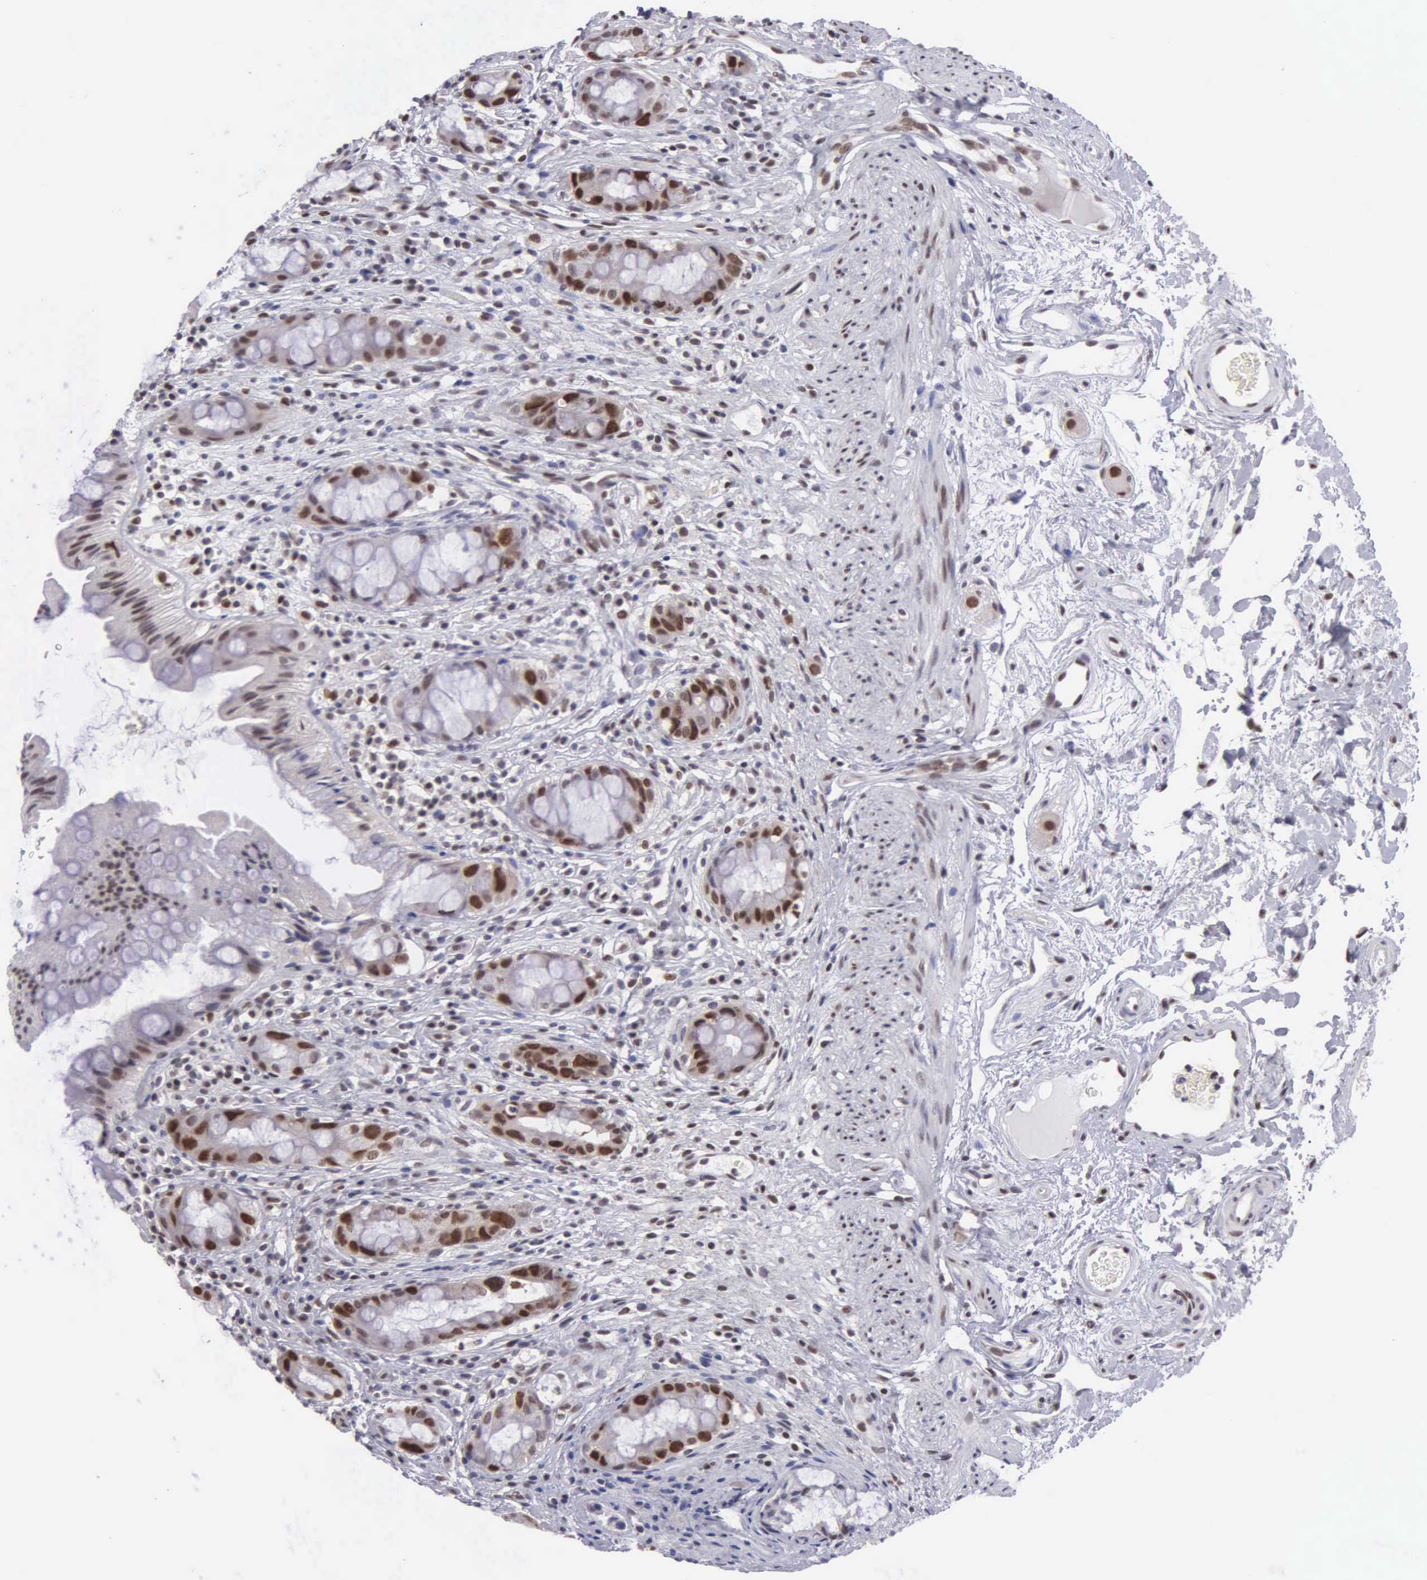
{"staining": {"intensity": "strong", "quantity": "25%-75%", "location": "nuclear"}, "tissue": "rectum", "cell_type": "Glandular cells", "image_type": "normal", "snomed": [{"axis": "morphology", "description": "Normal tissue, NOS"}, {"axis": "topography", "description": "Rectum"}], "caption": "About 25%-75% of glandular cells in unremarkable rectum demonstrate strong nuclear protein staining as visualized by brown immunohistochemical staining.", "gene": "UBR7", "patient": {"sex": "female", "age": 60}}